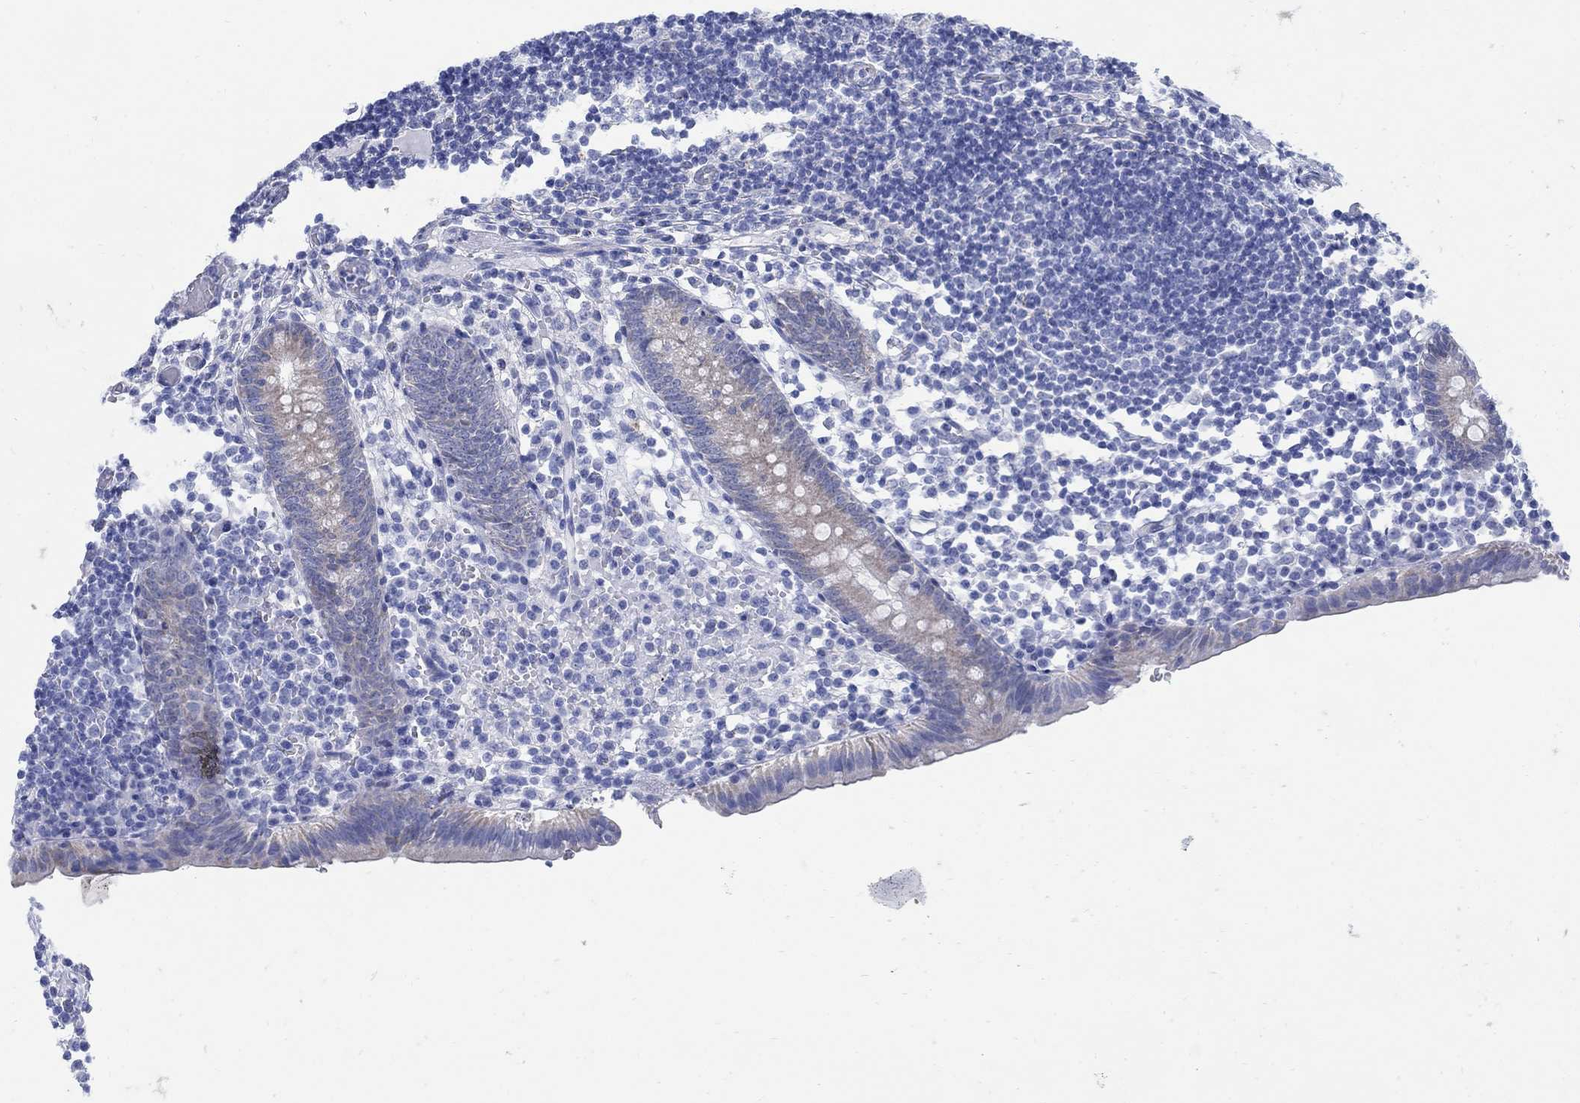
{"staining": {"intensity": "weak", "quantity": "25%-75%", "location": "cytoplasmic/membranous"}, "tissue": "appendix", "cell_type": "Glandular cells", "image_type": "normal", "snomed": [{"axis": "morphology", "description": "Normal tissue, NOS"}, {"axis": "topography", "description": "Appendix"}], "caption": "Normal appendix demonstrates weak cytoplasmic/membranous expression in about 25%-75% of glandular cells Immunohistochemistry (ihc) stains the protein of interest in brown and the nuclei are stained blue..", "gene": "ZDHHC14", "patient": {"sex": "female", "age": 40}}